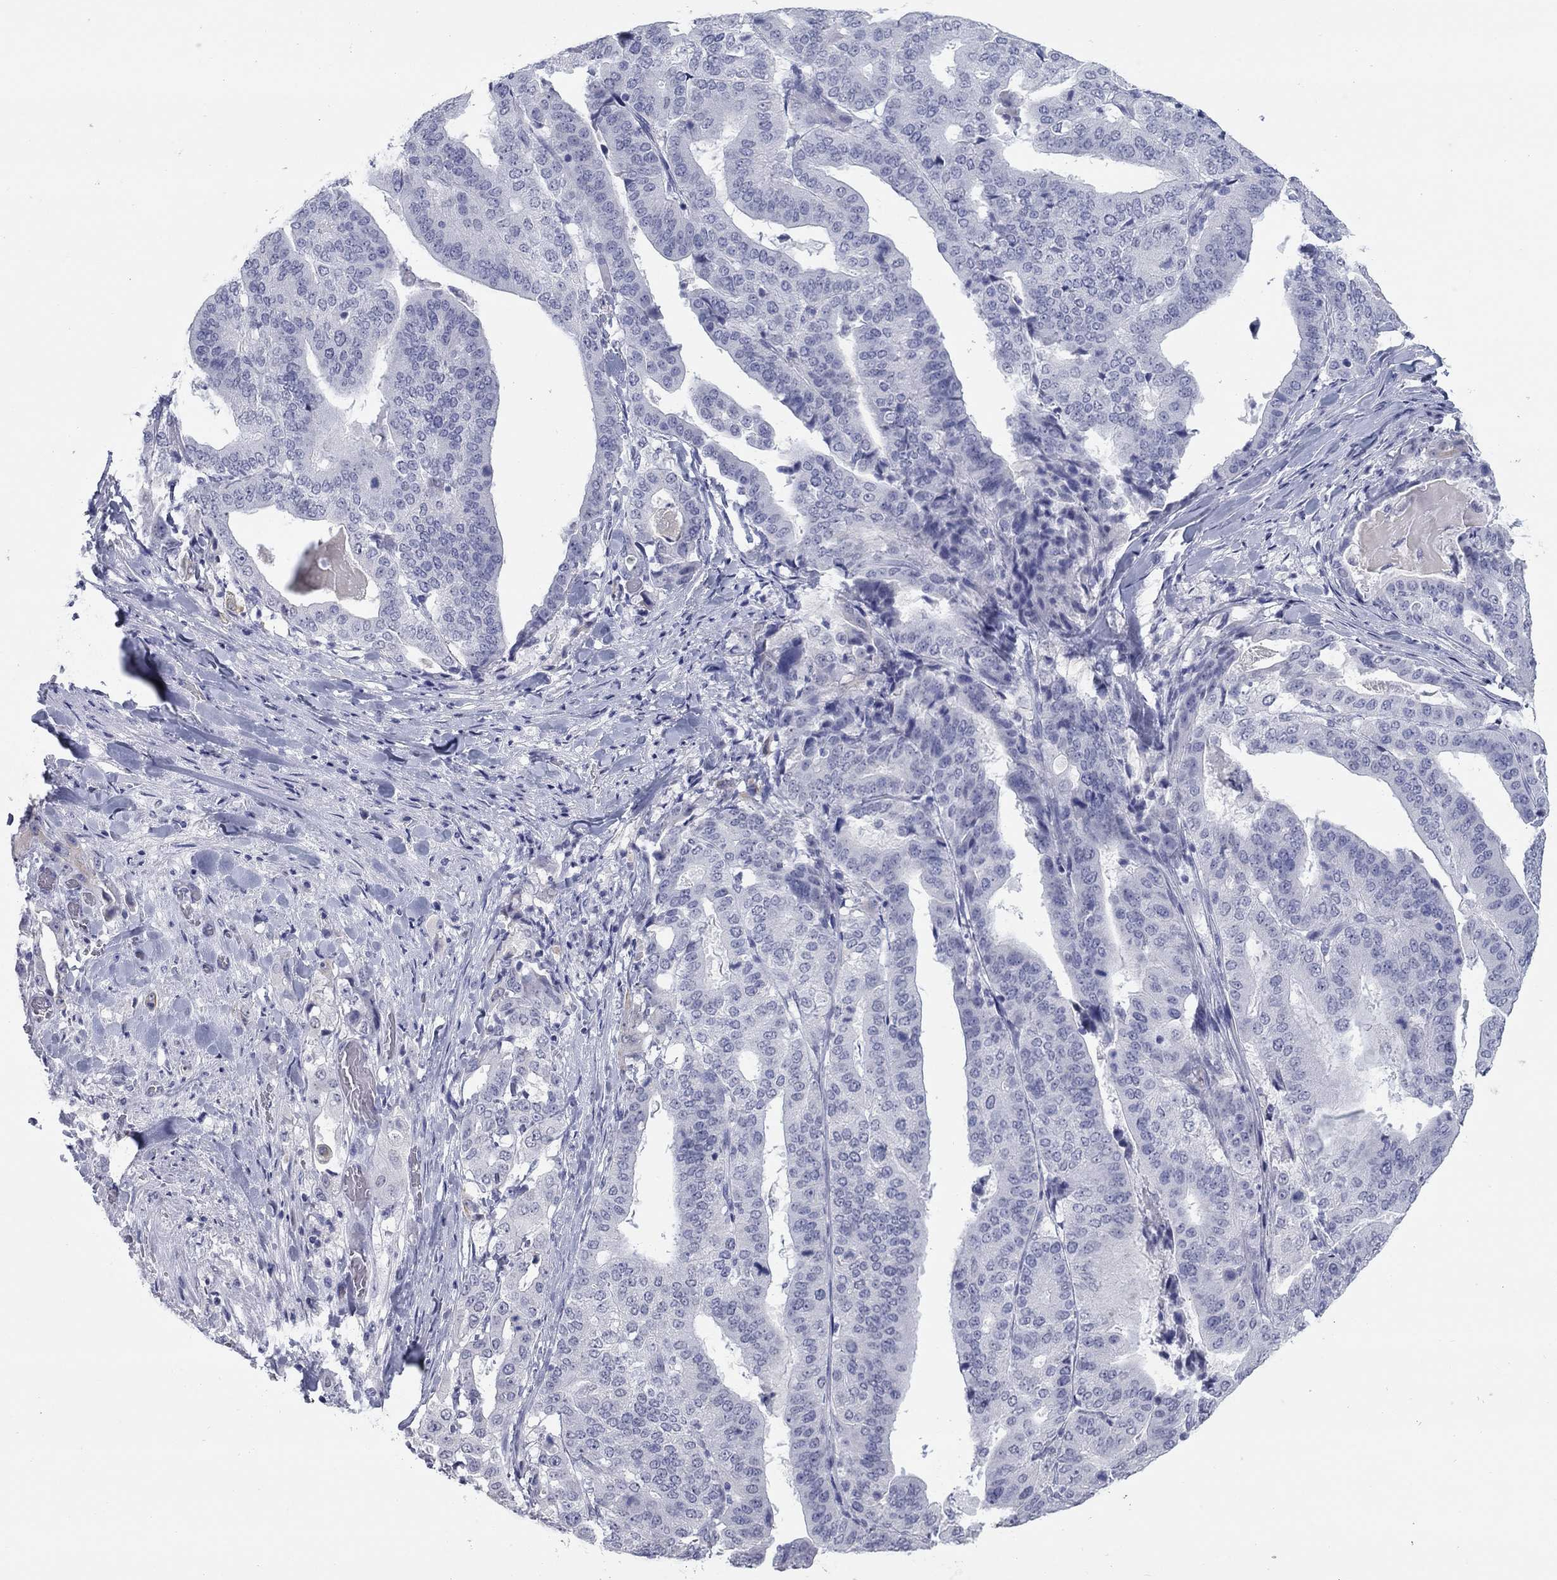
{"staining": {"intensity": "negative", "quantity": "none", "location": "none"}, "tissue": "stomach cancer", "cell_type": "Tumor cells", "image_type": "cancer", "snomed": [{"axis": "morphology", "description": "Adenocarcinoma, NOS"}, {"axis": "topography", "description": "Stomach"}], "caption": "This photomicrograph is of stomach cancer stained with immunohistochemistry to label a protein in brown with the nuclei are counter-stained blue. There is no positivity in tumor cells.", "gene": "KRT75", "patient": {"sex": "male", "age": 48}}